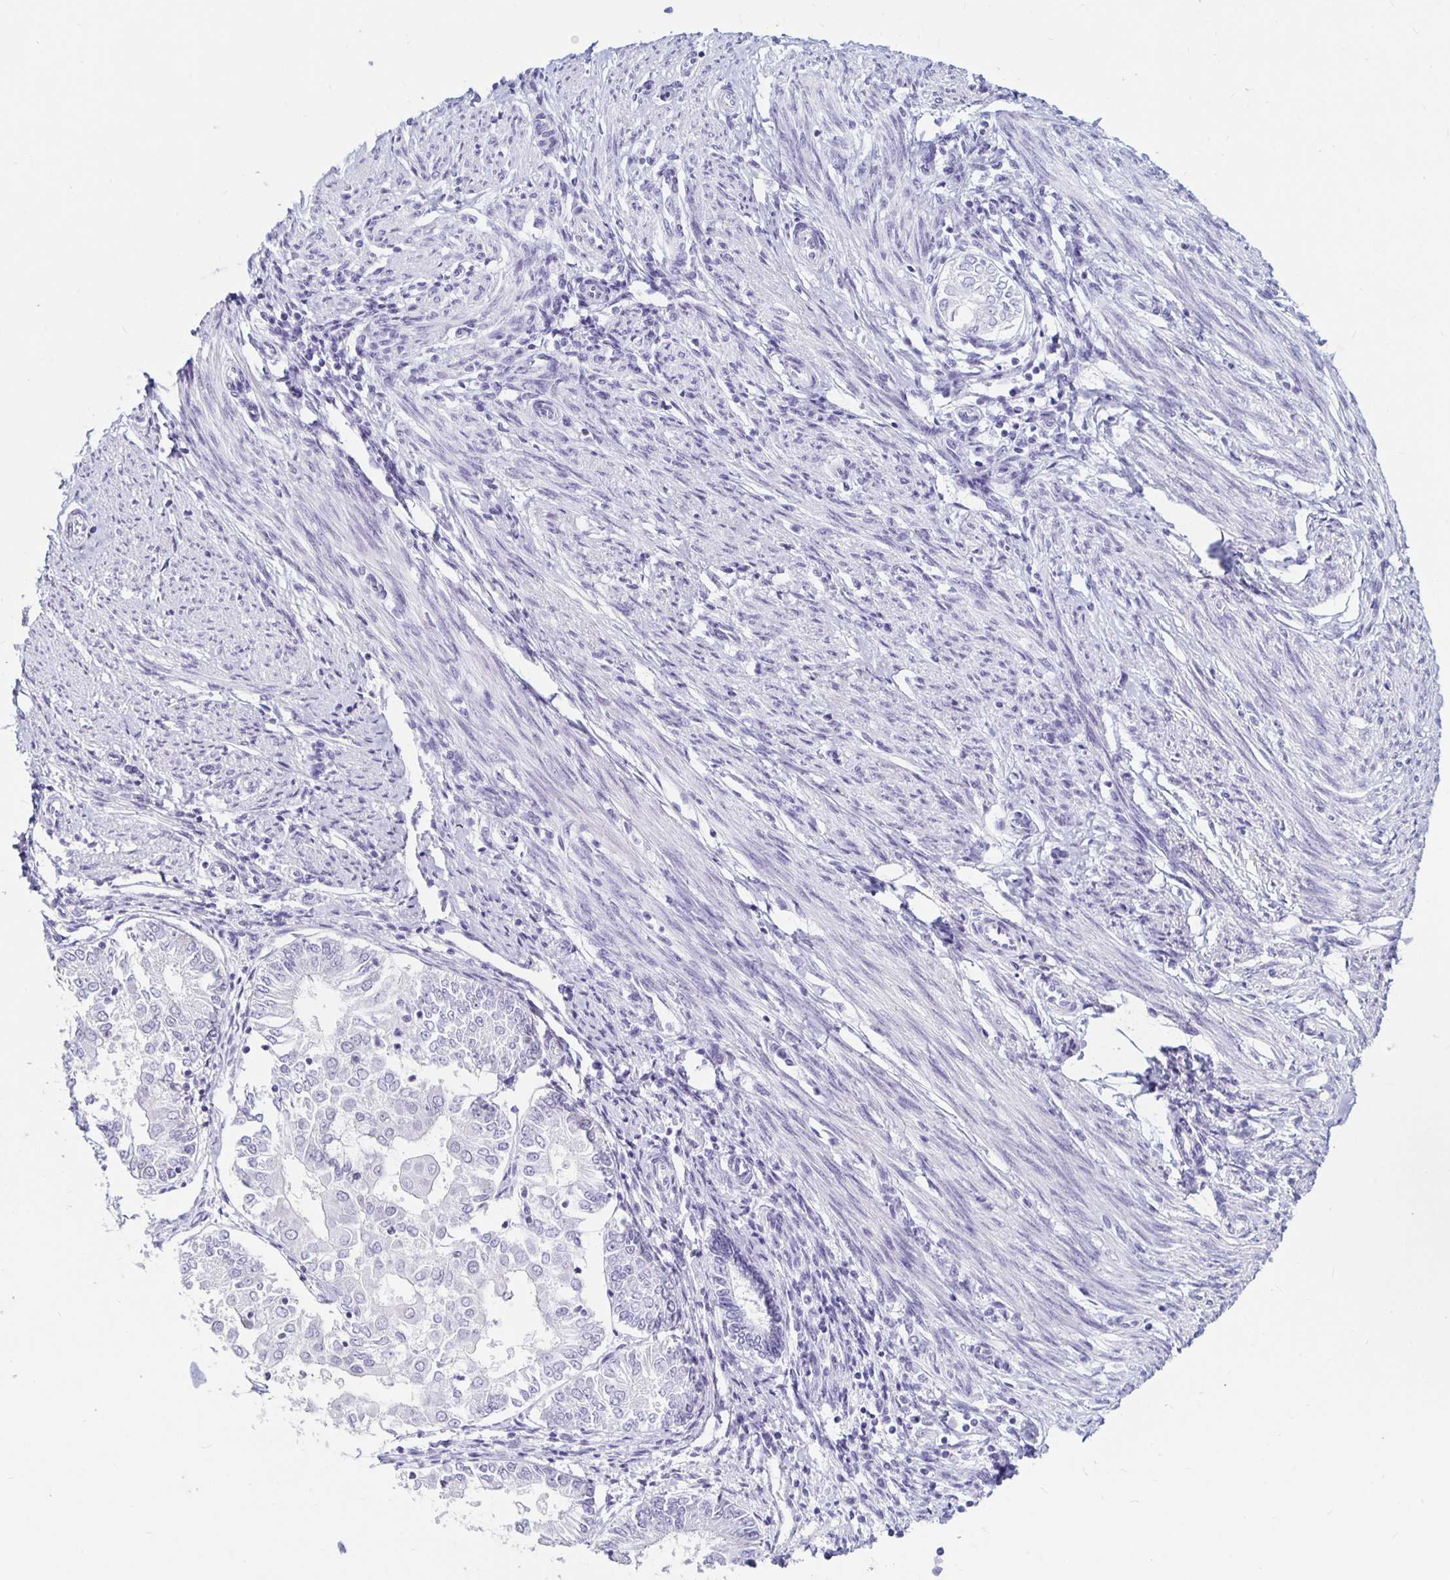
{"staining": {"intensity": "negative", "quantity": "none", "location": "none"}, "tissue": "endometrial cancer", "cell_type": "Tumor cells", "image_type": "cancer", "snomed": [{"axis": "morphology", "description": "Adenocarcinoma, NOS"}, {"axis": "topography", "description": "Endometrium"}], "caption": "The micrograph shows no staining of tumor cells in adenocarcinoma (endometrial). (Brightfield microscopy of DAB immunohistochemistry at high magnification).", "gene": "KCNQ2", "patient": {"sex": "female", "age": 68}}